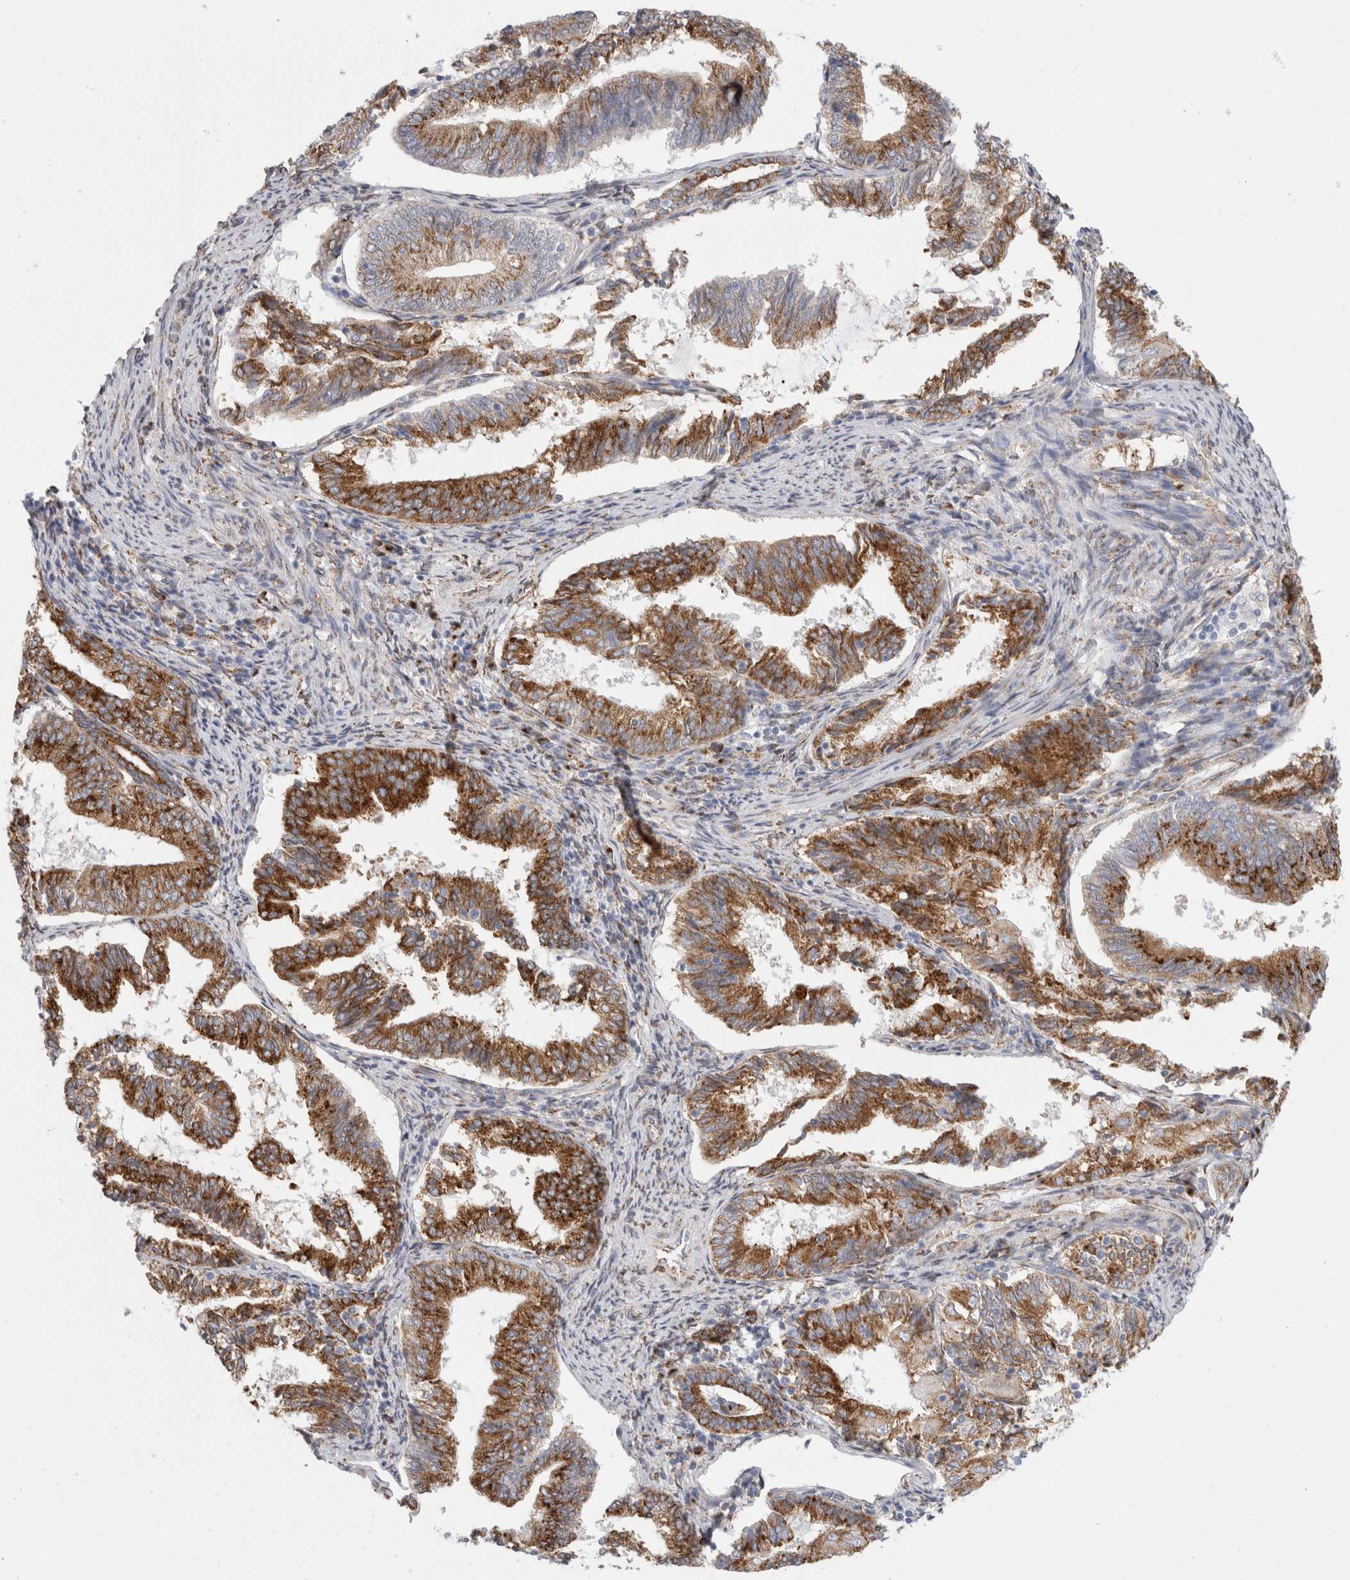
{"staining": {"intensity": "strong", "quantity": ">75%", "location": "cytoplasmic/membranous"}, "tissue": "endometrial cancer", "cell_type": "Tumor cells", "image_type": "cancer", "snomed": [{"axis": "morphology", "description": "Adenocarcinoma, NOS"}, {"axis": "topography", "description": "Endometrium"}], "caption": "A high-resolution micrograph shows immunohistochemistry staining of endometrial adenocarcinoma, which reveals strong cytoplasmic/membranous expression in approximately >75% of tumor cells.", "gene": "MCFD2", "patient": {"sex": "female", "age": 81}}